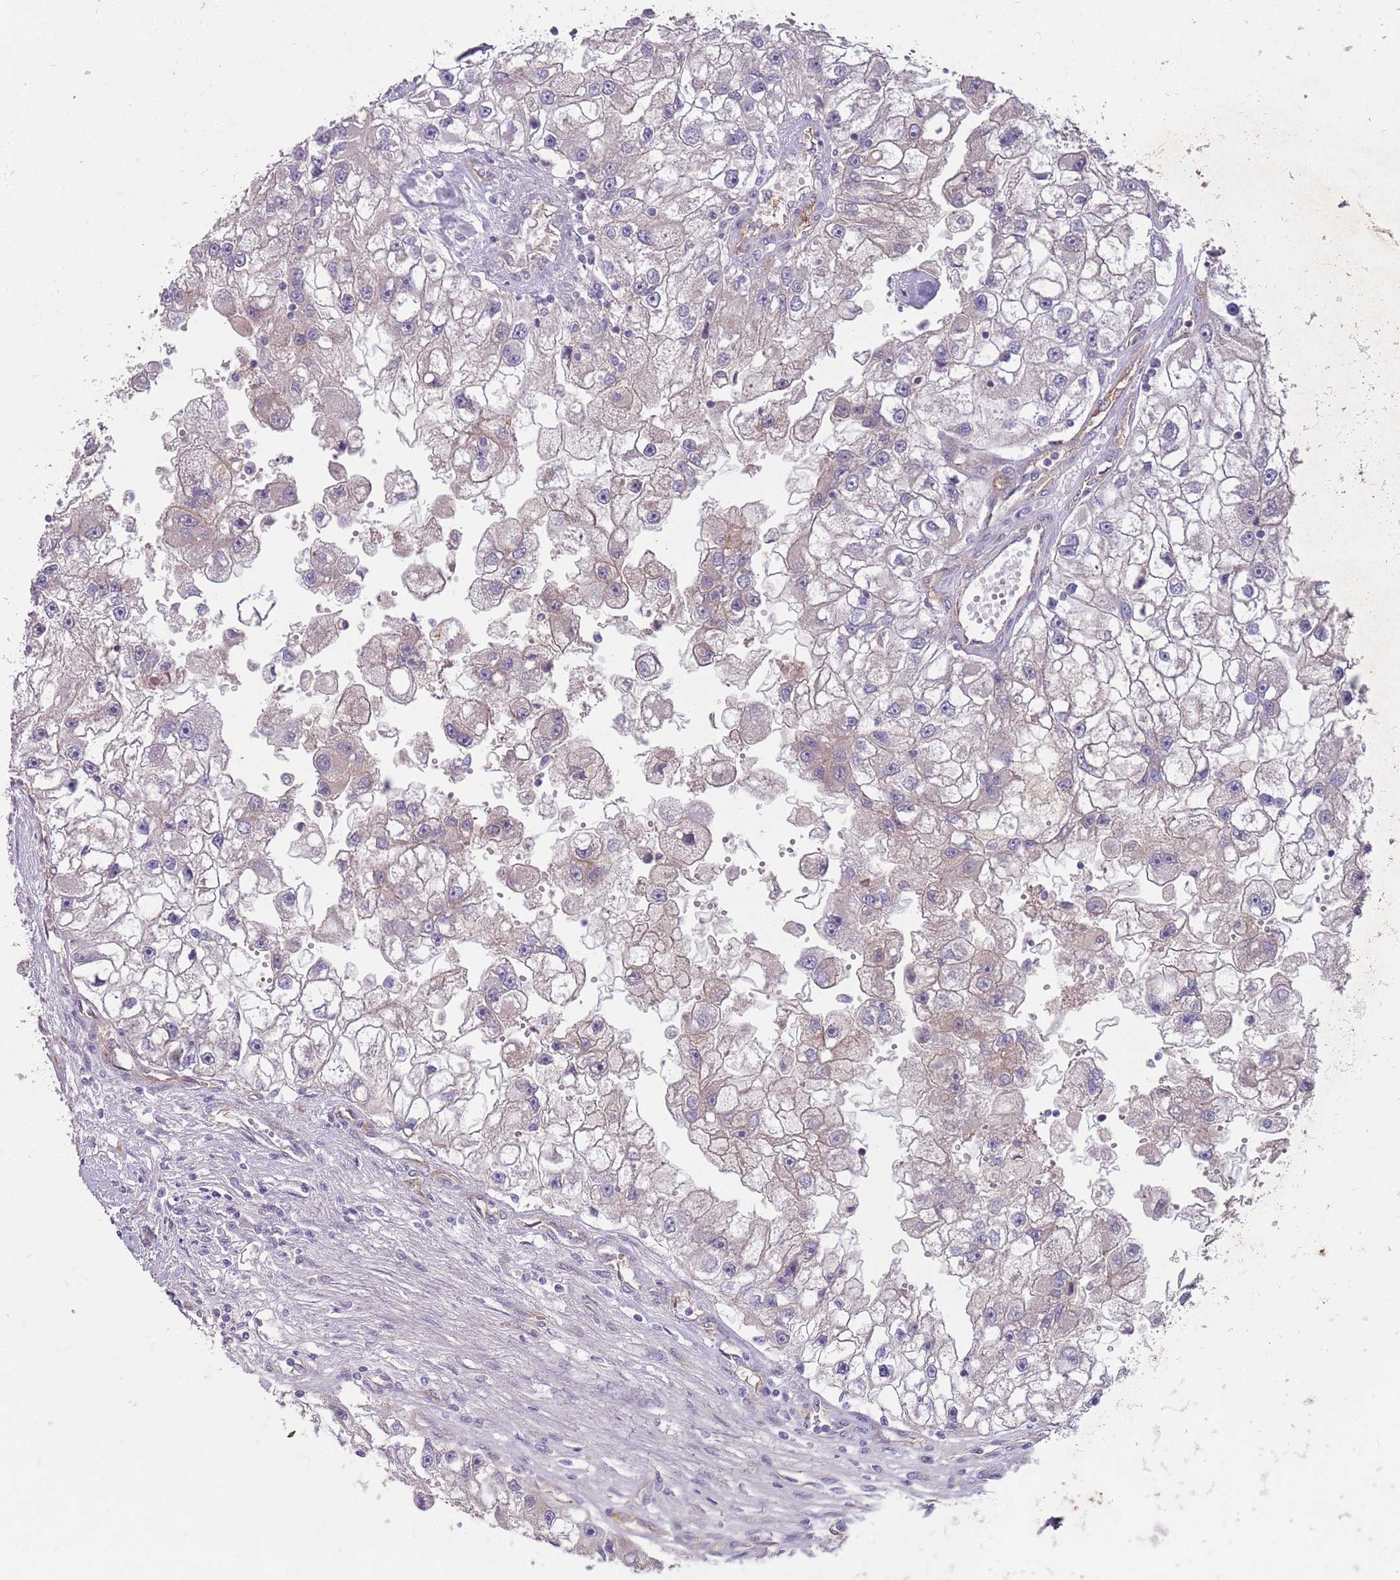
{"staining": {"intensity": "negative", "quantity": "none", "location": "none"}, "tissue": "renal cancer", "cell_type": "Tumor cells", "image_type": "cancer", "snomed": [{"axis": "morphology", "description": "Adenocarcinoma, NOS"}, {"axis": "topography", "description": "Kidney"}], "caption": "Renal adenocarcinoma was stained to show a protein in brown. There is no significant positivity in tumor cells. The staining was performed using DAB to visualize the protein expression in brown, while the nuclei were stained in blue with hematoxylin (Magnification: 20x).", "gene": "SAV1", "patient": {"sex": "male", "age": 63}}